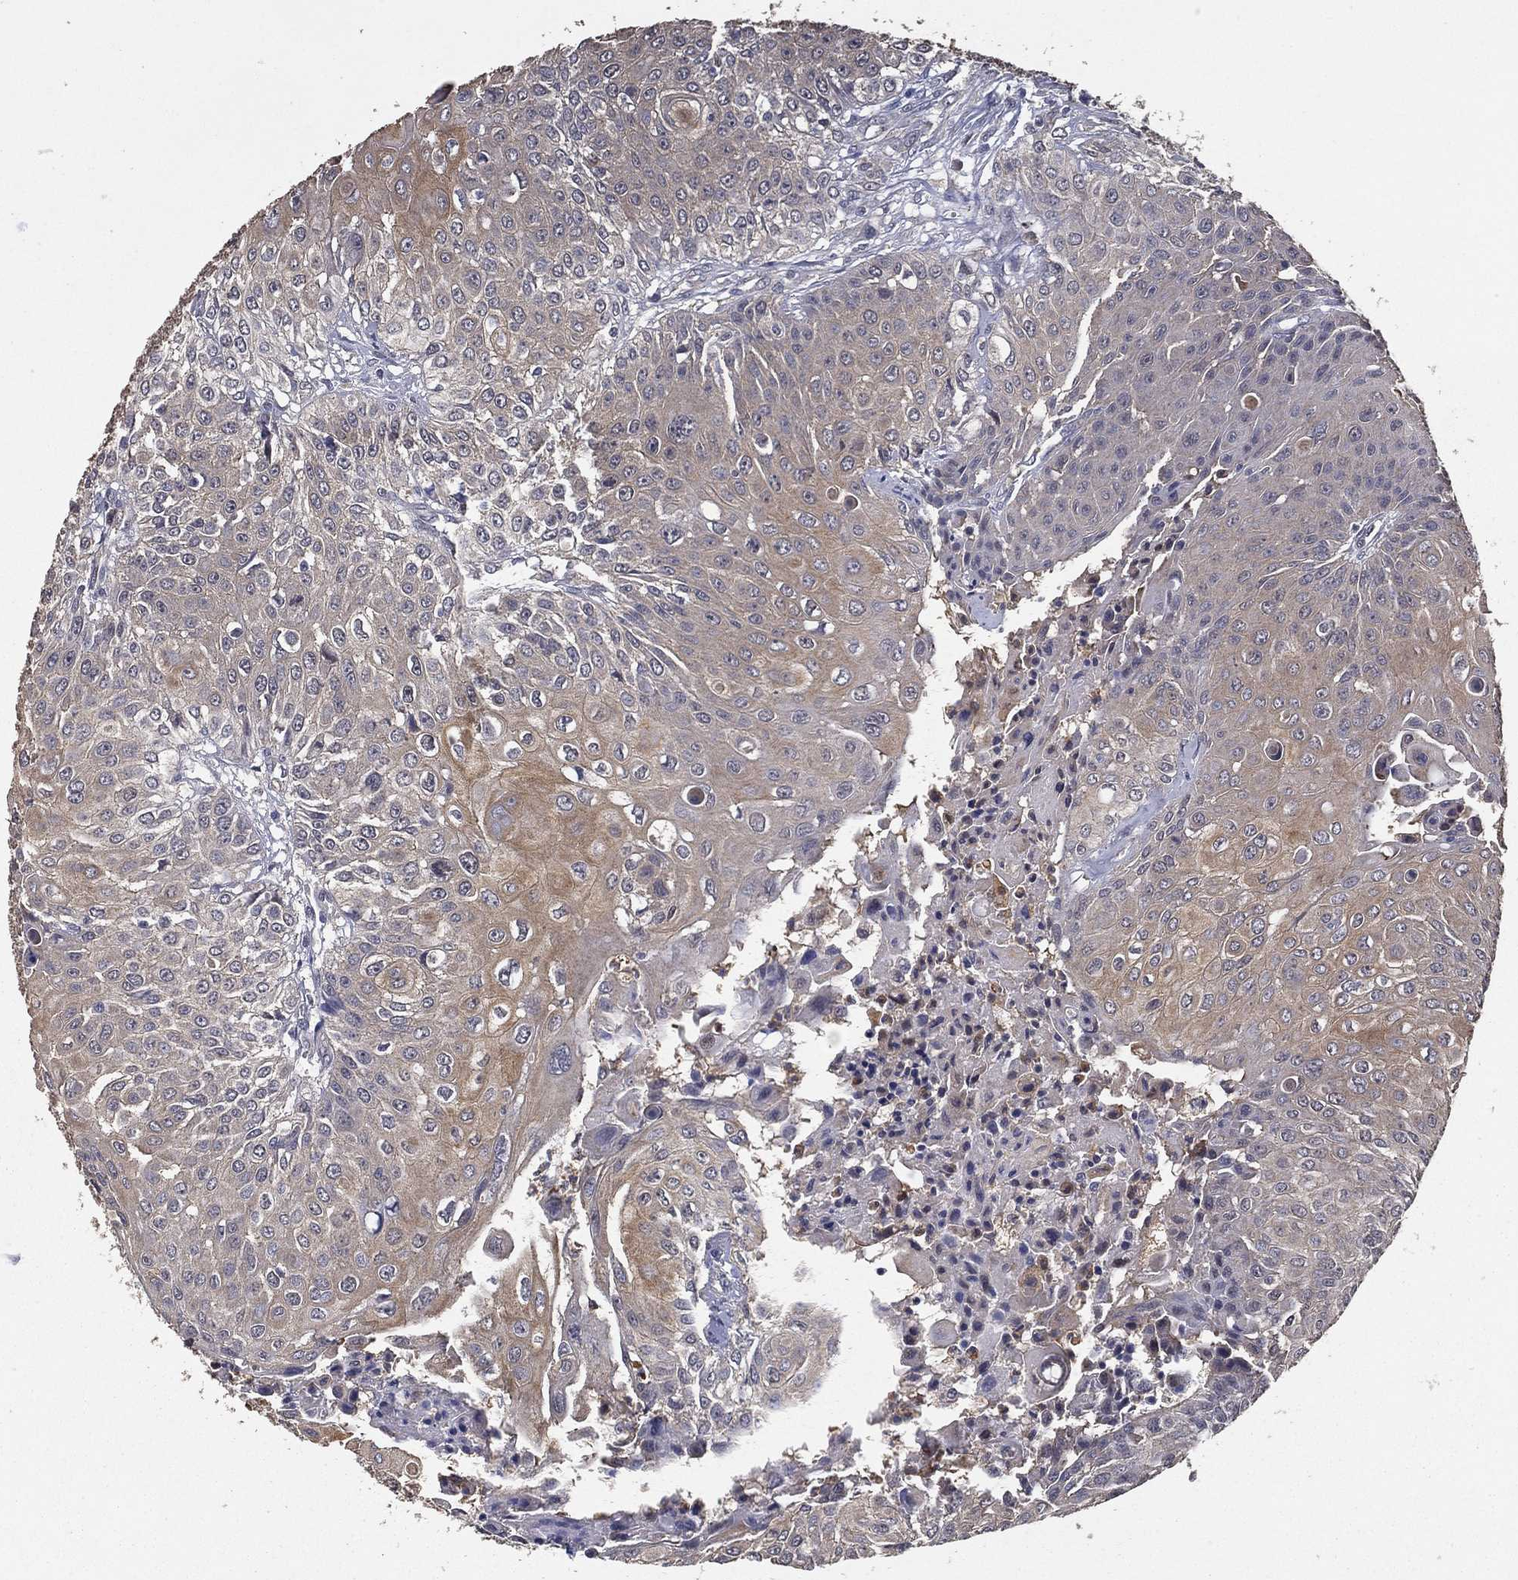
{"staining": {"intensity": "moderate", "quantity": "<25%", "location": "cytoplasmic/membranous"}, "tissue": "urothelial cancer", "cell_type": "Tumor cells", "image_type": "cancer", "snomed": [{"axis": "morphology", "description": "Urothelial carcinoma, High grade"}, {"axis": "topography", "description": "Urinary bladder"}], "caption": "Moderate cytoplasmic/membranous expression for a protein is appreciated in approximately <25% of tumor cells of high-grade urothelial carcinoma using immunohistochemistry.", "gene": "PCNT", "patient": {"sex": "female", "age": 79}}